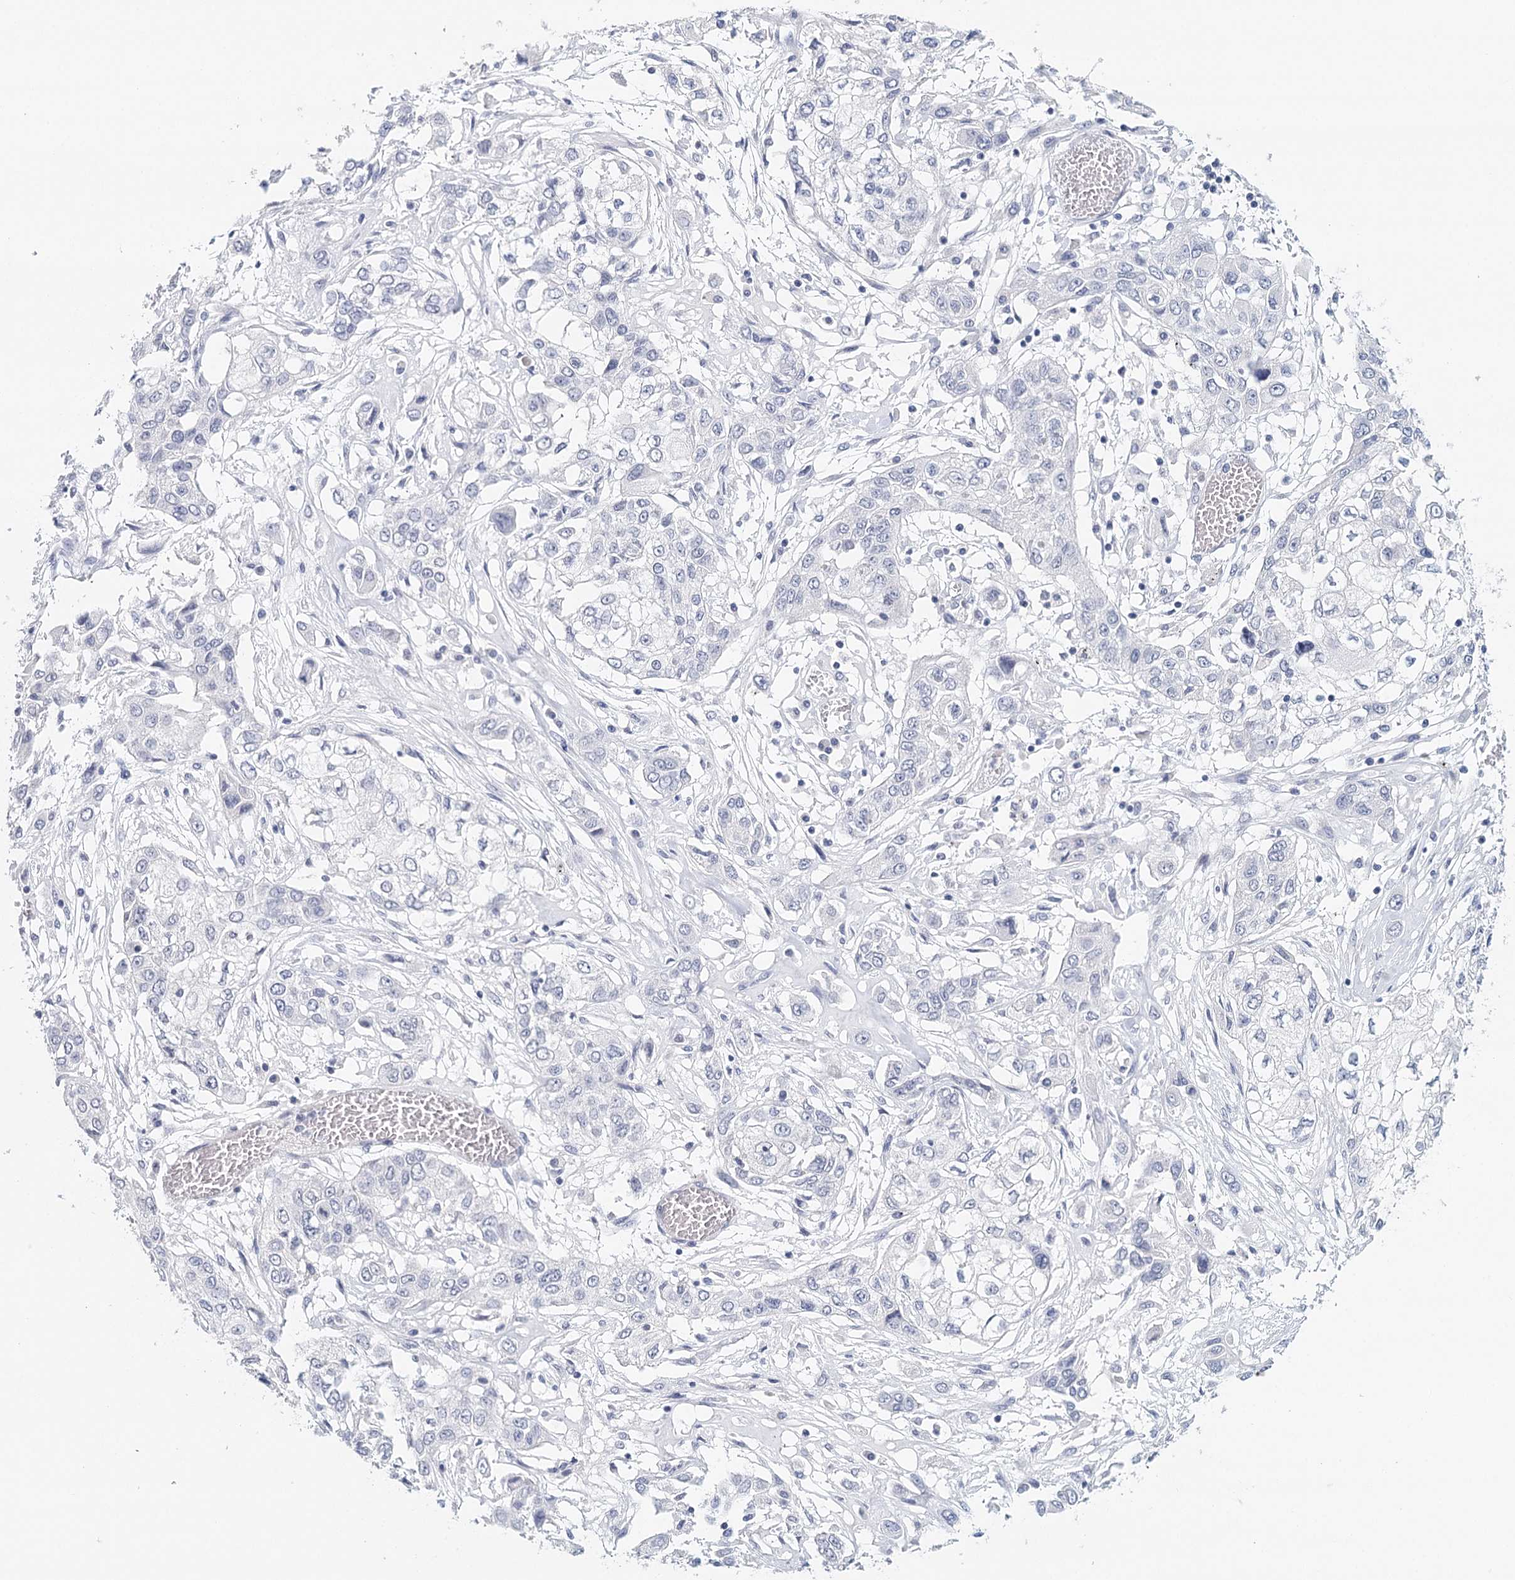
{"staining": {"intensity": "negative", "quantity": "none", "location": "none"}, "tissue": "lung cancer", "cell_type": "Tumor cells", "image_type": "cancer", "snomed": [{"axis": "morphology", "description": "Squamous cell carcinoma, NOS"}, {"axis": "topography", "description": "Lung"}], "caption": "Immunohistochemistry photomicrograph of neoplastic tissue: human squamous cell carcinoma (lung) stained with DAB (3,3'-diaminobenzidine) displays no significant protein staining in tumor cells. Nuclei are stained in blue.", "gene": "HSPA4L", "patient": {"sex": "male", "age": 71}}